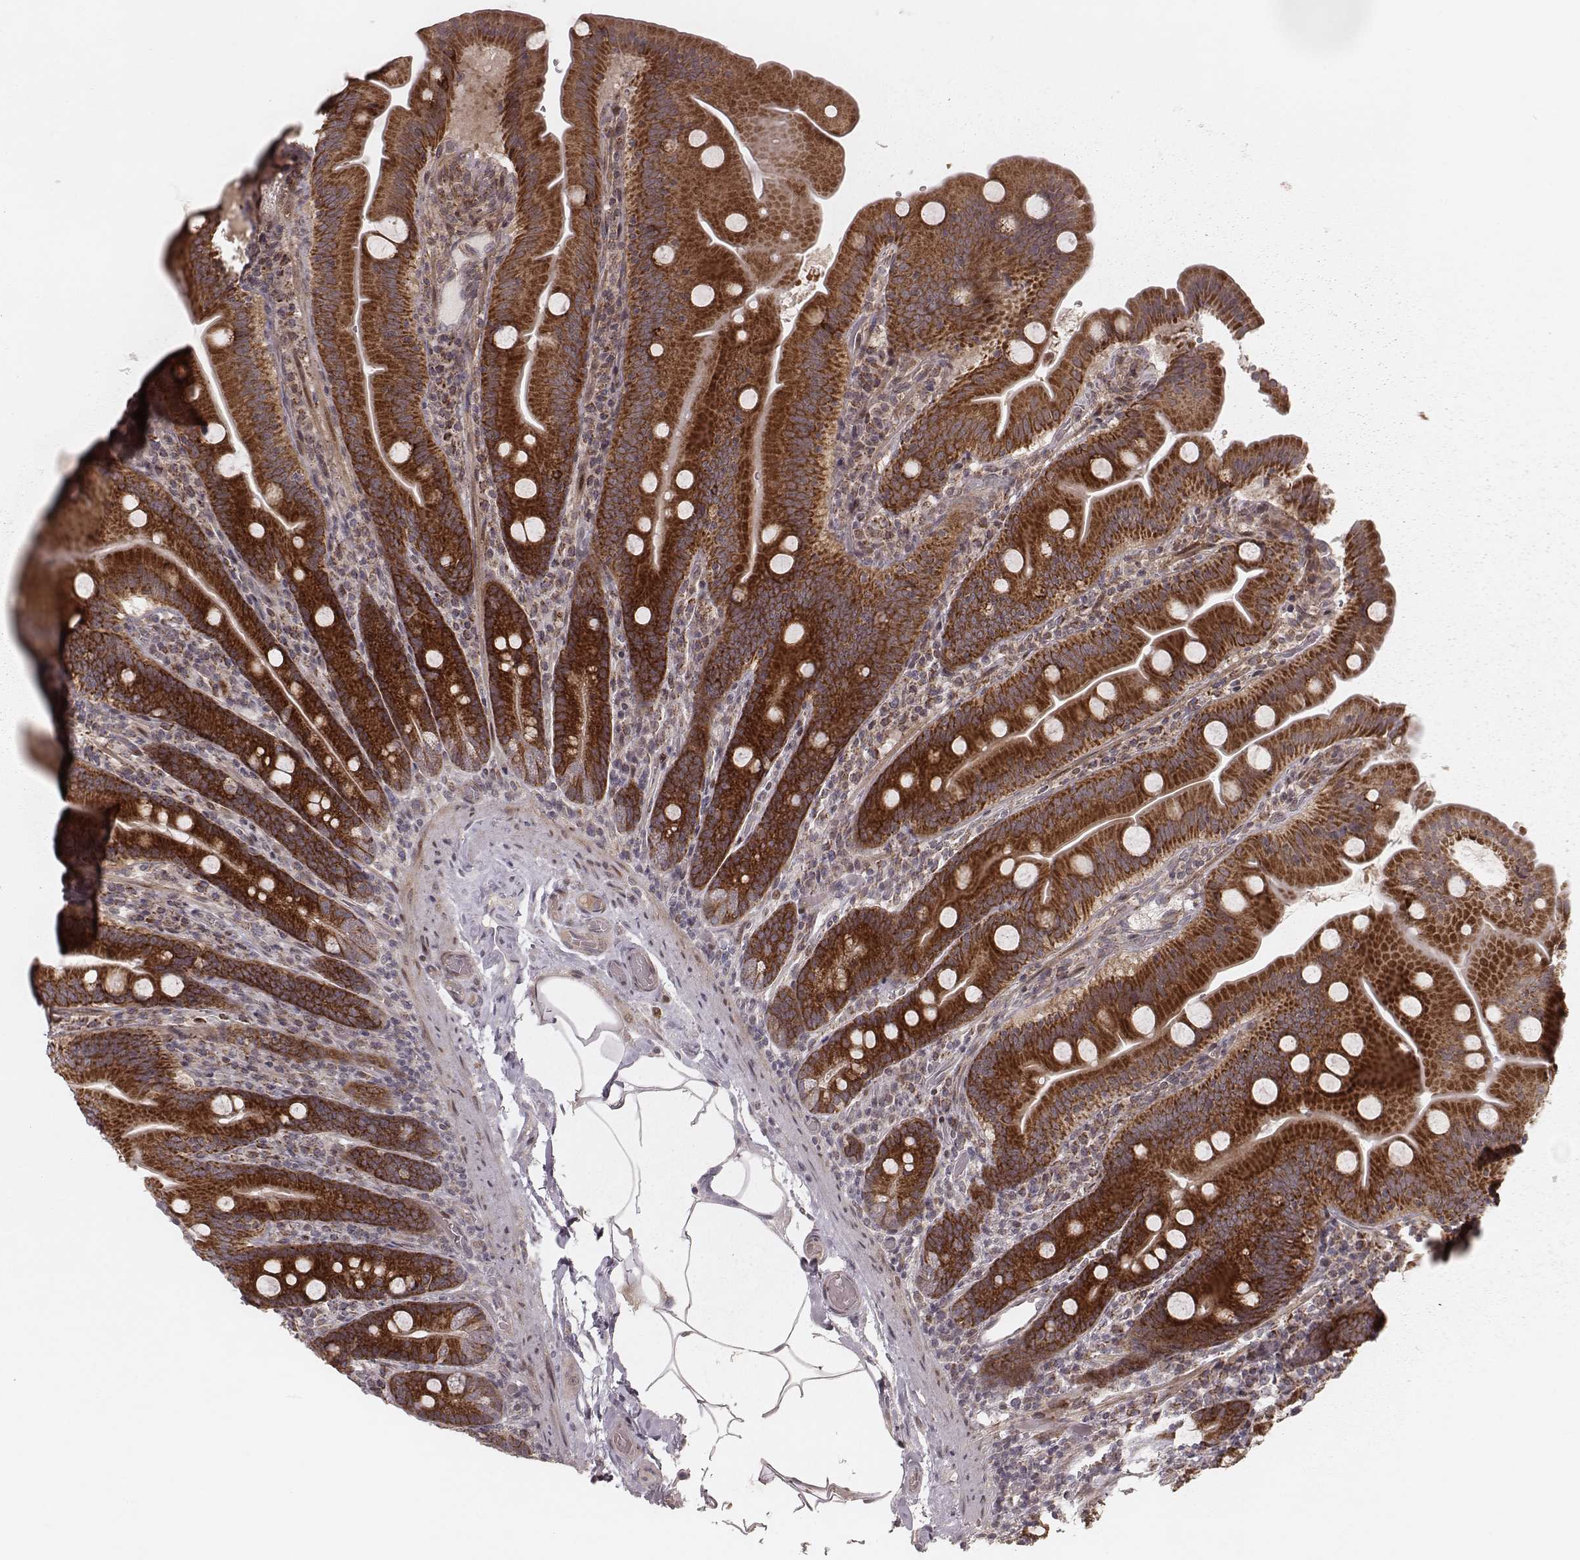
{"staining": {"intensity": "strong", "quantity": ">75%", "location": "cytoplasmic/membranous"}, "tissue": "small intestine", "cell_type": "Glandular cells", "image_type": "normal", "snomed": [{"axis": "morphology", "description": "Normal tissue, NOS"}, {"axis": "topography", "description": "Small intestine"}], "caption": "Small intestine stained with a brown dye reveals strong cytoplasmic/membranous positive expression in about >75% of glandular cells.", "gene": "NDUFA7", "patient": {"sex": "male", "age": 37}}